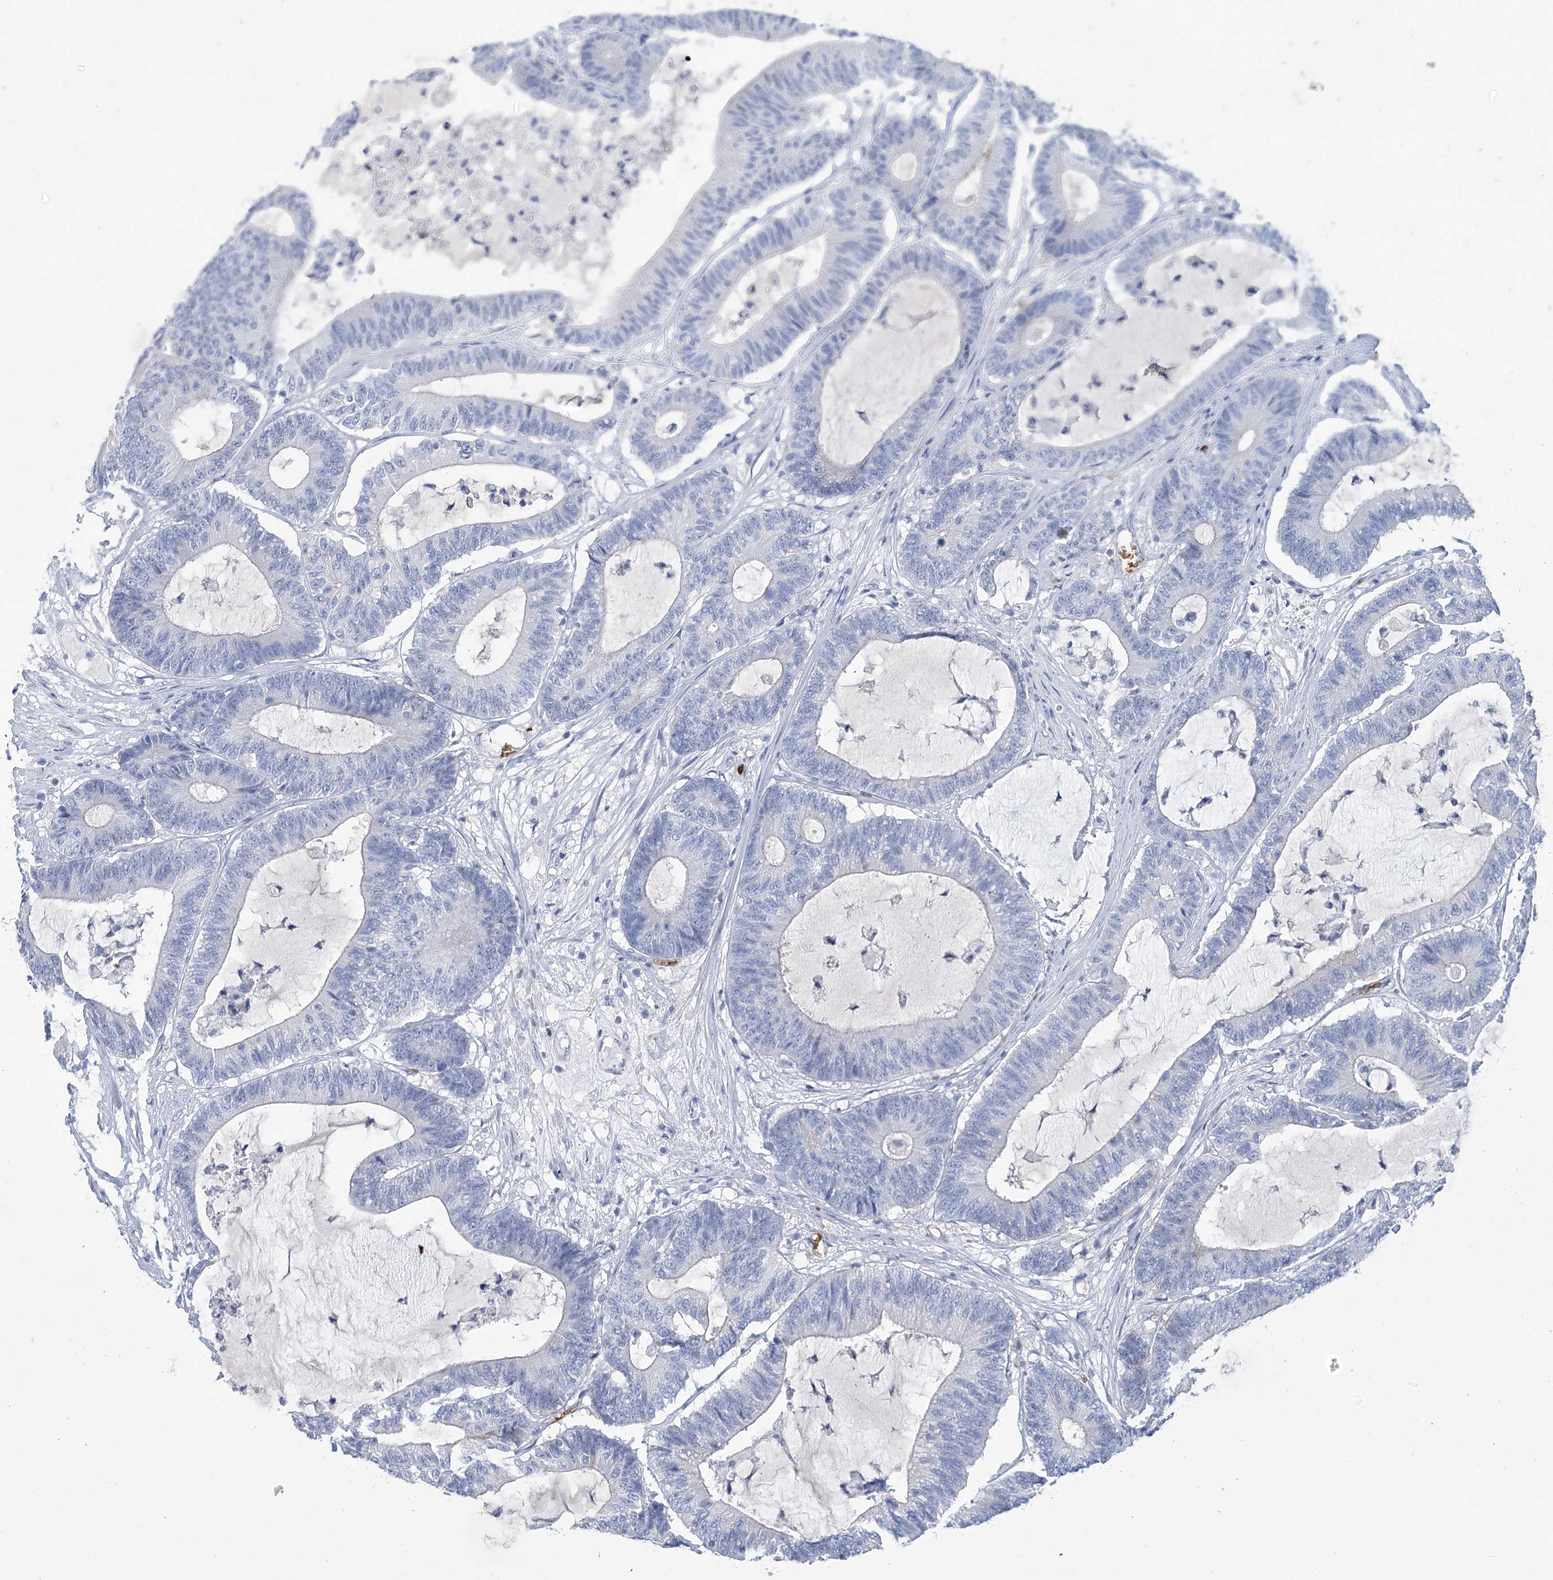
{"staining": {"intensity": "negative", "quantity": "none", "location": "none"}, "tissue": "colorectal cancer", "cell_type": "Tumor cells", "image_type": "cancer", "snomed": [{"axis": "morphology", "description": "Adenocarcinoma, NOS"}, {"axis": "topography", "description": "Colon"}], "caption": "Protein analysis of adenocarcinoma (colorectal) shows no significant expression in tumor cells.", "gene": "HBA1", "patient": {"sex": "female", "age": 84}}